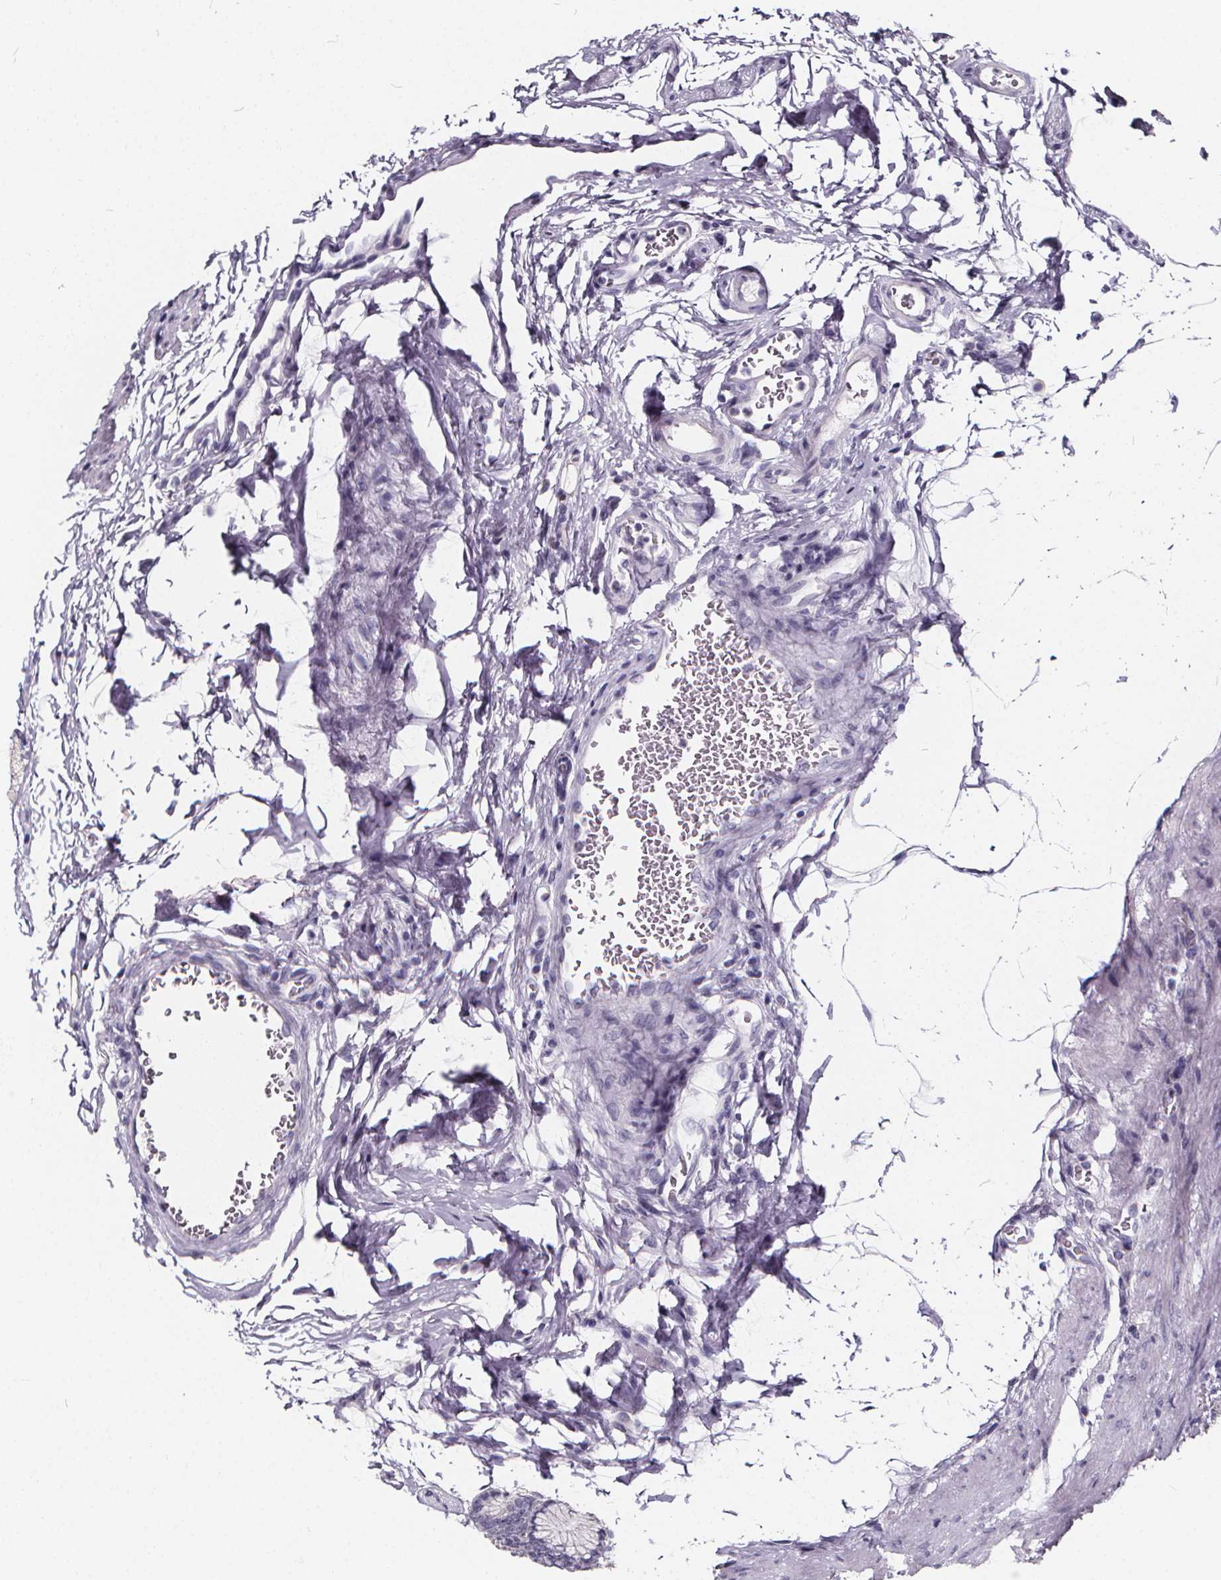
{"staining": {"intensity": "weak", "quantity": "<25%", "location": "cytoplasmic/membranous"}, "tissue": "stomach", "cell_type": "Glandular cells", "image_type": "normal", "snomed": [{"axis": "morphology", "description": "Normal tissue, NOS"}, {"axis": "morphology", "description": "Adenocarcinoma, NOS"}, {"axis": "morphology", "description": "Adenocarcinoma, High grade"}, {"axis": "topography", "description": "Stomach, upper"}, {"axis": "topography", "description": "Stomach"}], "caption": "Immunohistochemistry (IHC) of benign stomach exhibits no positivity in glandular cells.", "gene": "SPEF2", "patient": {"sex": "female", "age": 65}}